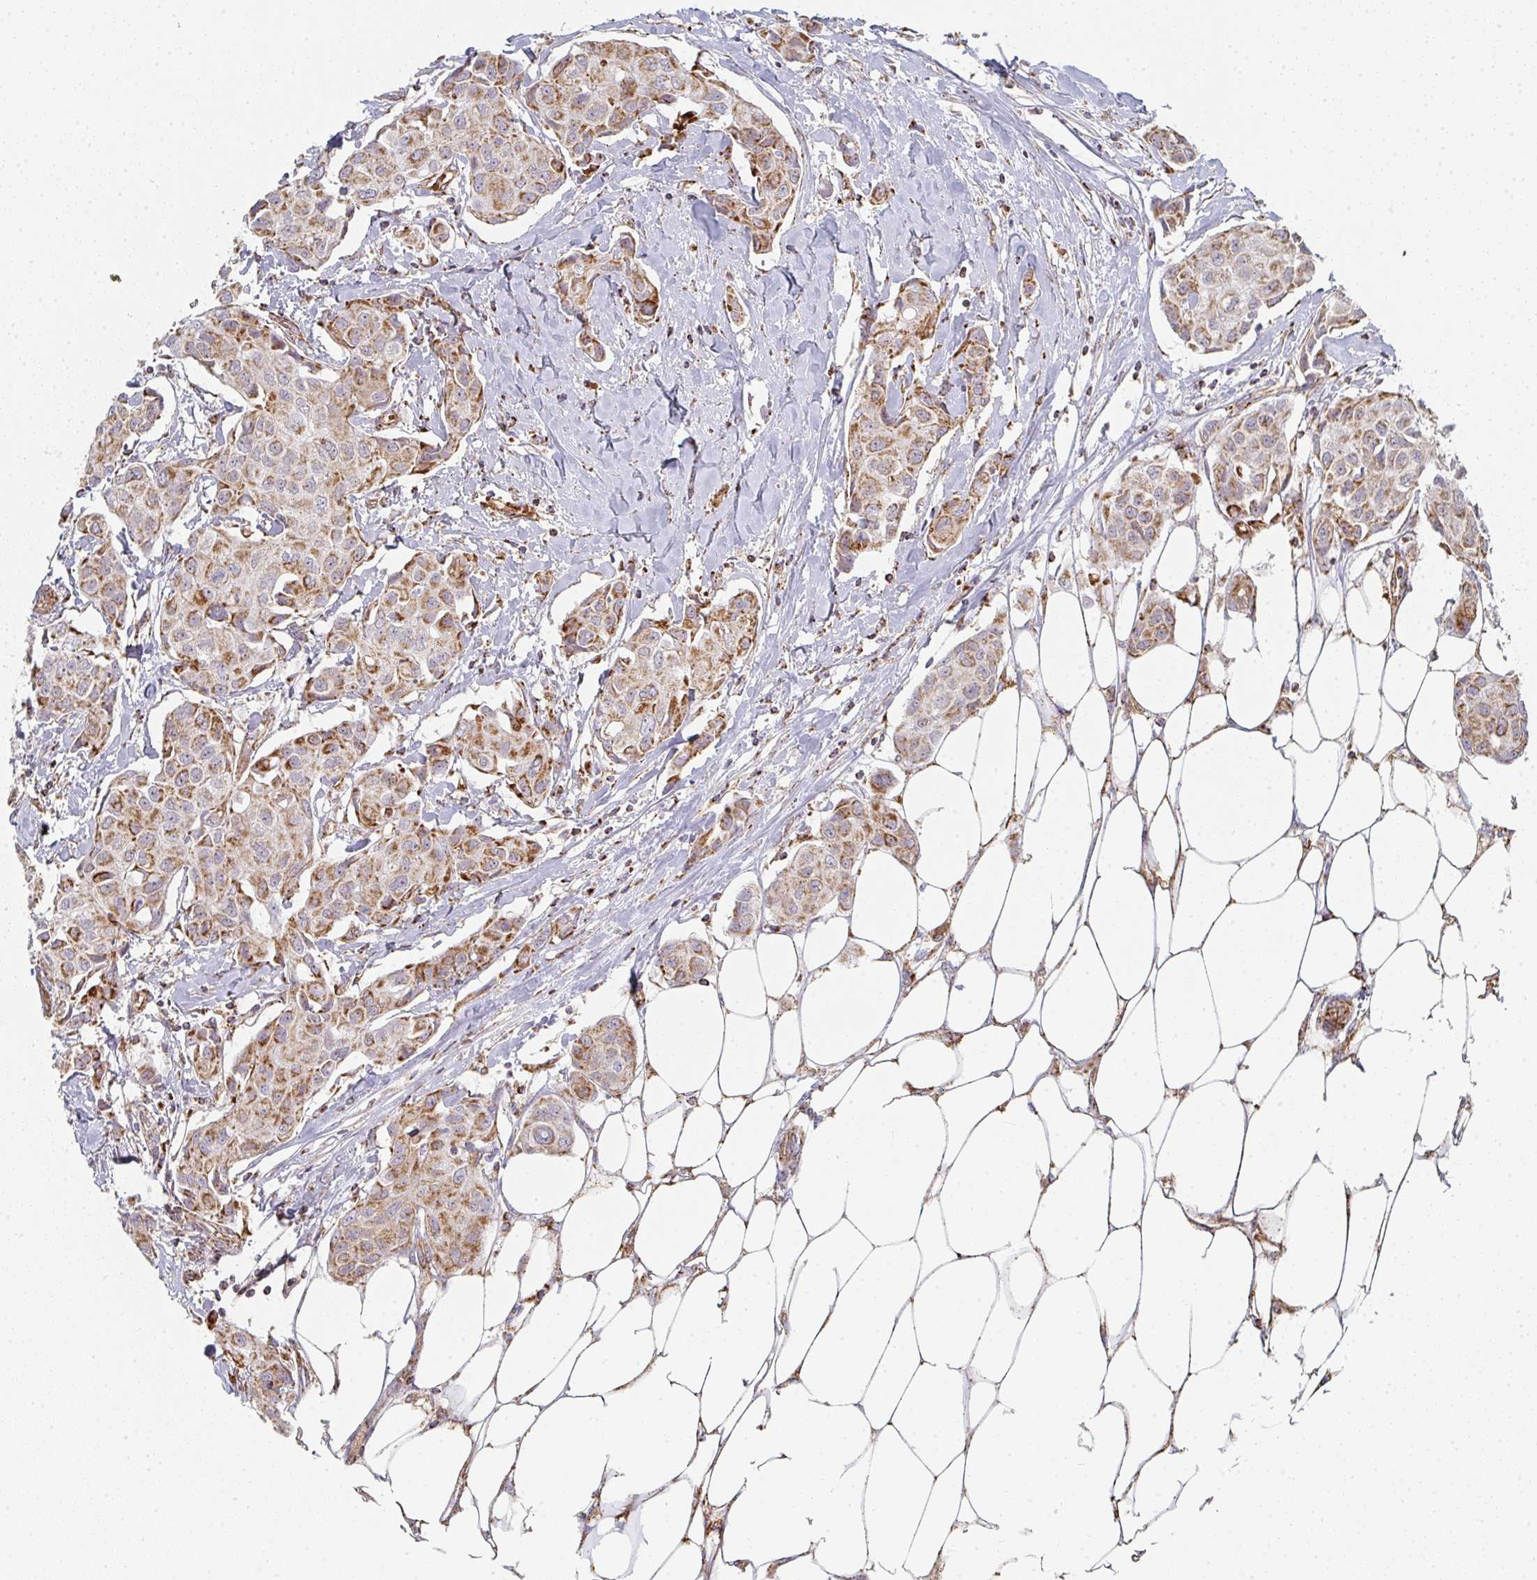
{"staining": {"intensity": "moderate", "quantity": ">75%", "location": "cytoplasmic/membranous"}, "tissue": "breast cancer", "cell_type": "Tumor cells", "image_type": "cancer", "snomed": [{"axis": "morphology", "description": "Duct carcinoma"}, {"axis": "topography", "description": "Breast"}, {"axis": "topography", "description": "Lymph node"}], "caption": "This is a micrograph of IHC staining of invasive ductal carcinoma (breast), which shows moderate expression in the cytoplasmic/membranous of tumor cells.", "gene": "ZNF526", "patient": {"sex": "female", "age": 80}}